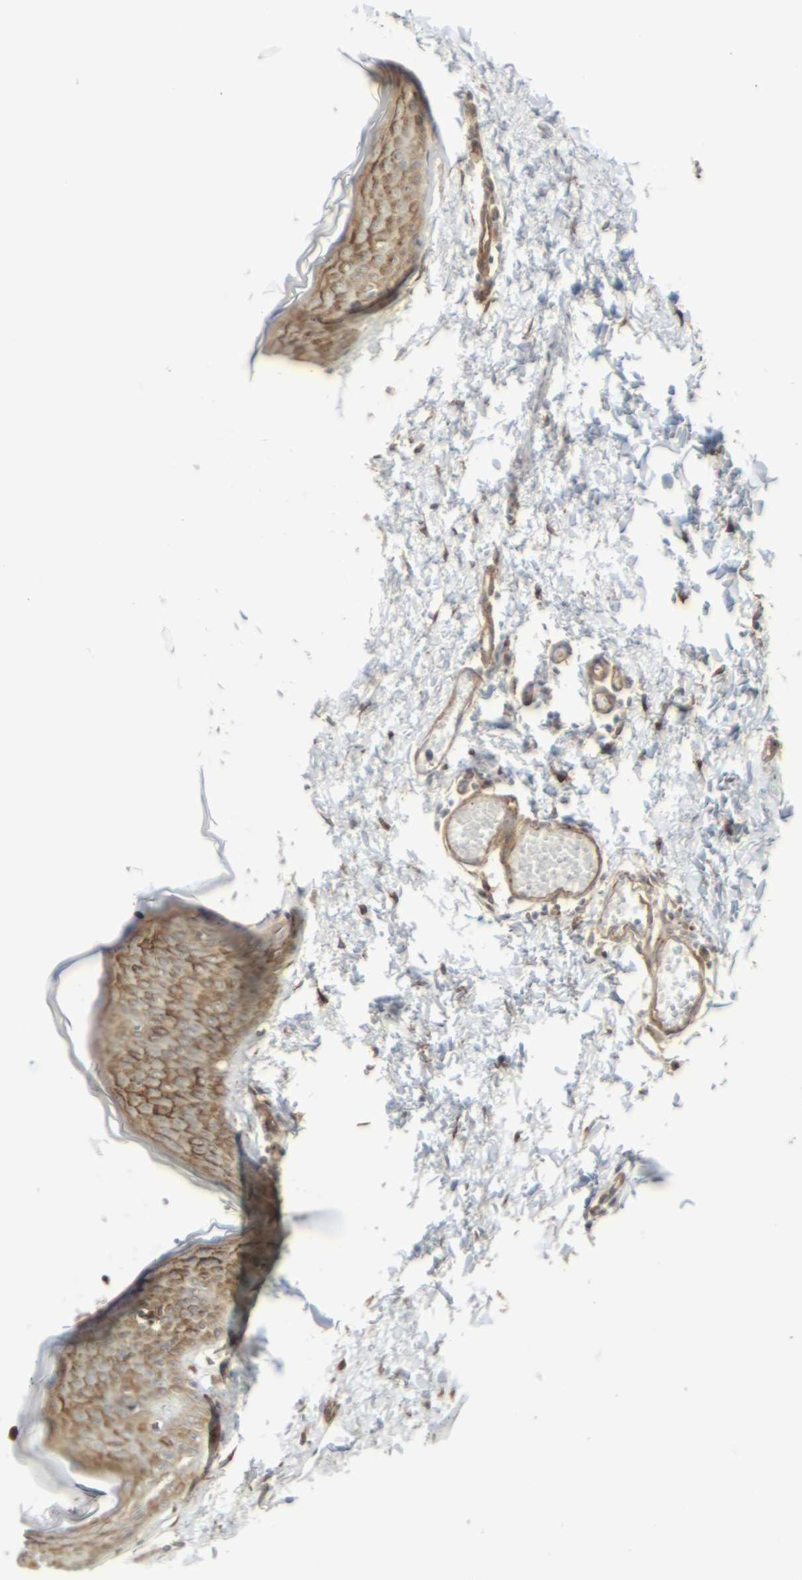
{"staining": {"intensity": "negative", "quantity": "none", "location": "none"}, "tissue": "skin", "cell_type": "Fibroblasts", "image_type": "normal", "snomed": [{"axis": "morphology", "description": "Normal tissue, NOS"}, {"axis": "topography", "description": "Skin"}], "caption": "An image of skin stained for a protein displays no brown staining in fibroblasts. (Immunohistochemistry (ihc), brightfield microscopy, high magnification).", "gene": "MYOF", "patient": {"sex": "female", "age": 17}}